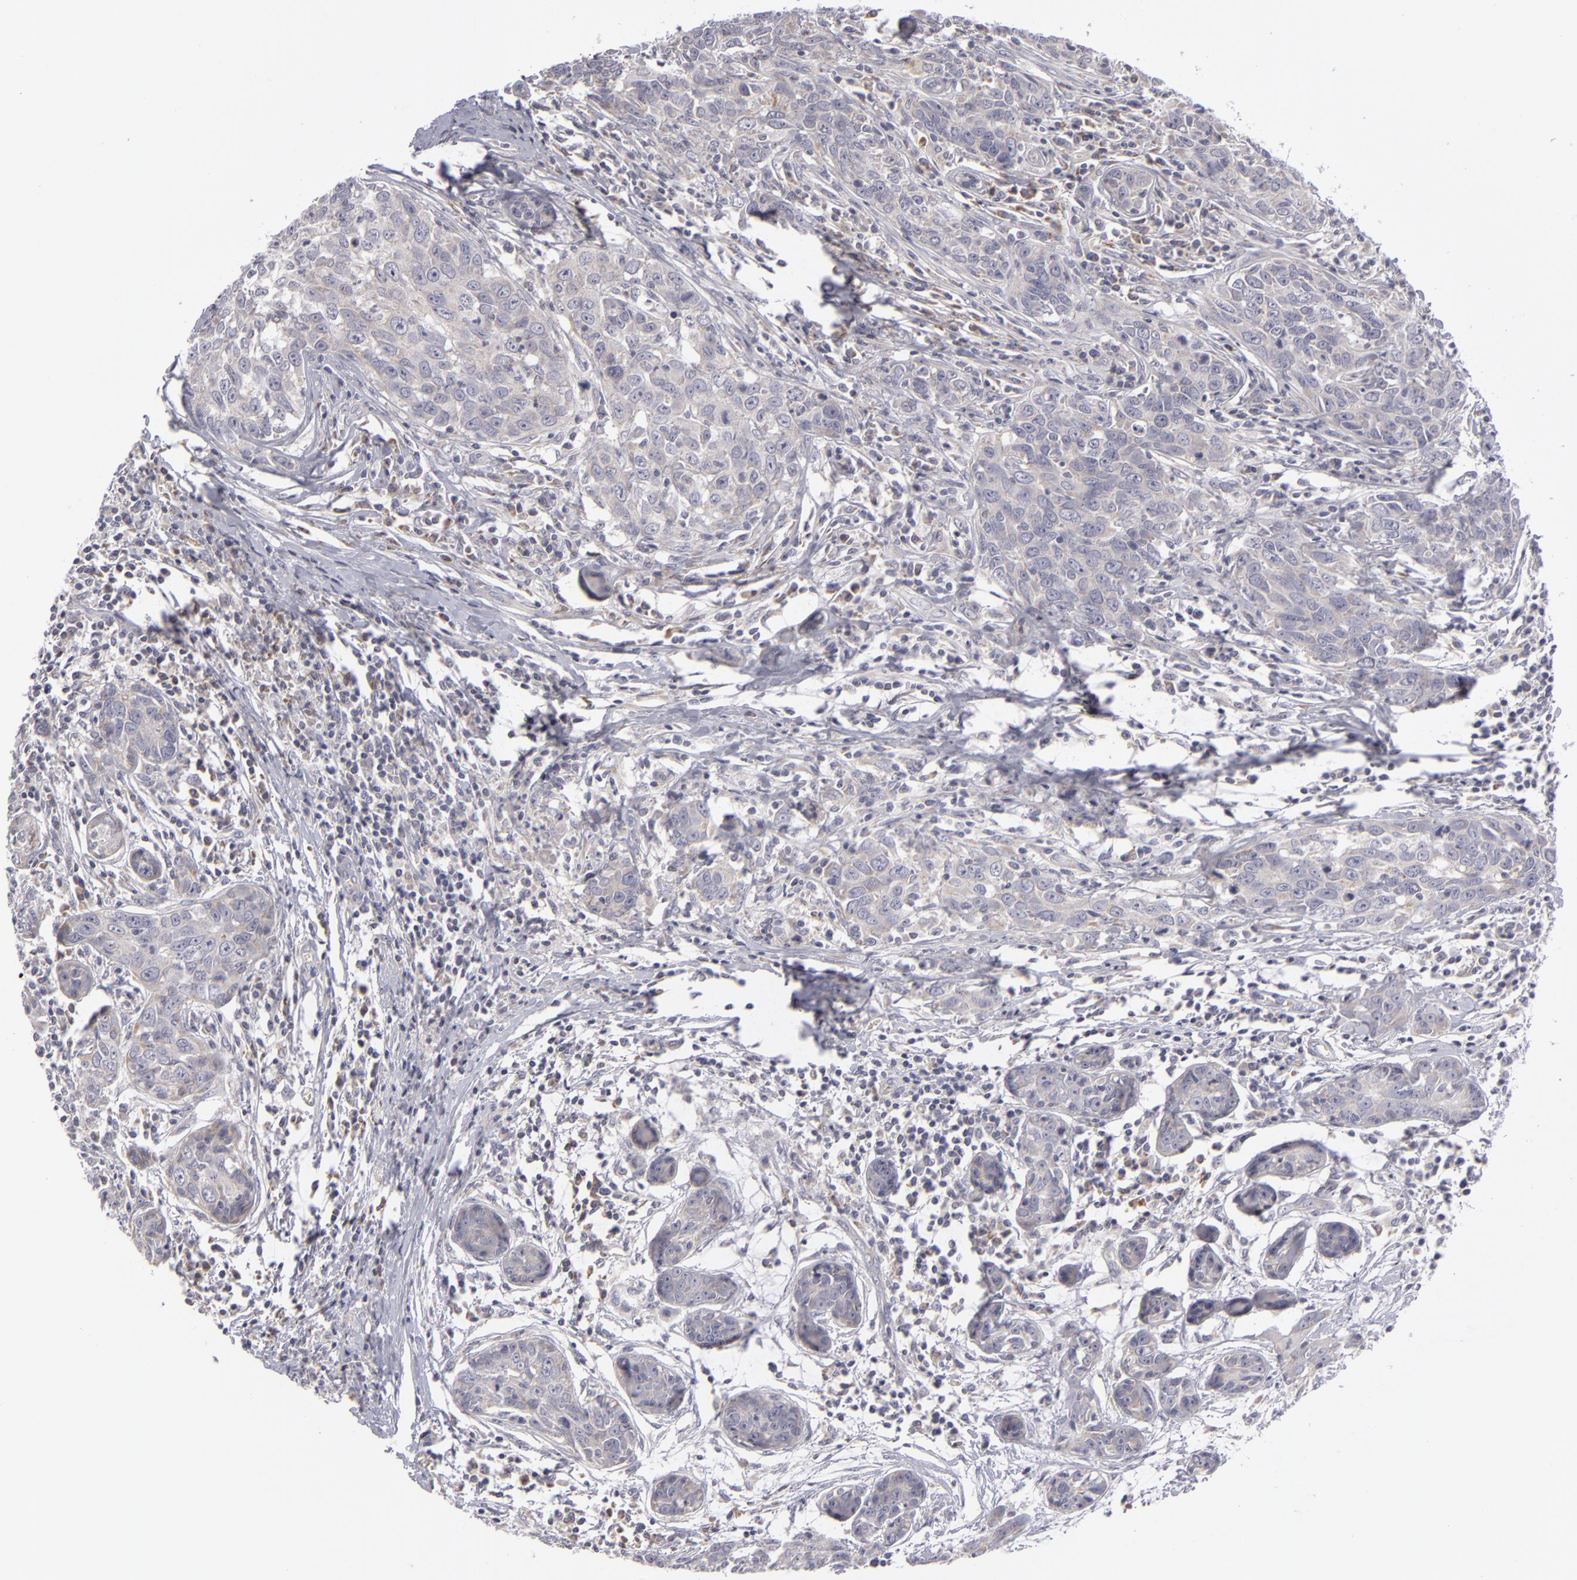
{"staining": {"intensity": "weak", "quantity": "<25%", "location": "cytoplasmic/membranous"}, "tissue": "breast cancer", "cell_type": "Tumor cells", "image_type": "cancer", "snomed": [{"axis": "morphology", "description": "Duct carcinoma"}, {"axis": "topography", "description": "Breast"}], "caption": "A high-resolution image shows immunohistochemistry staining of breast cancer, which demonstrates no significant positivity in tumor cells.", "gene": "ATP2B3", "patient": {"sex": "female", "age": 50}}